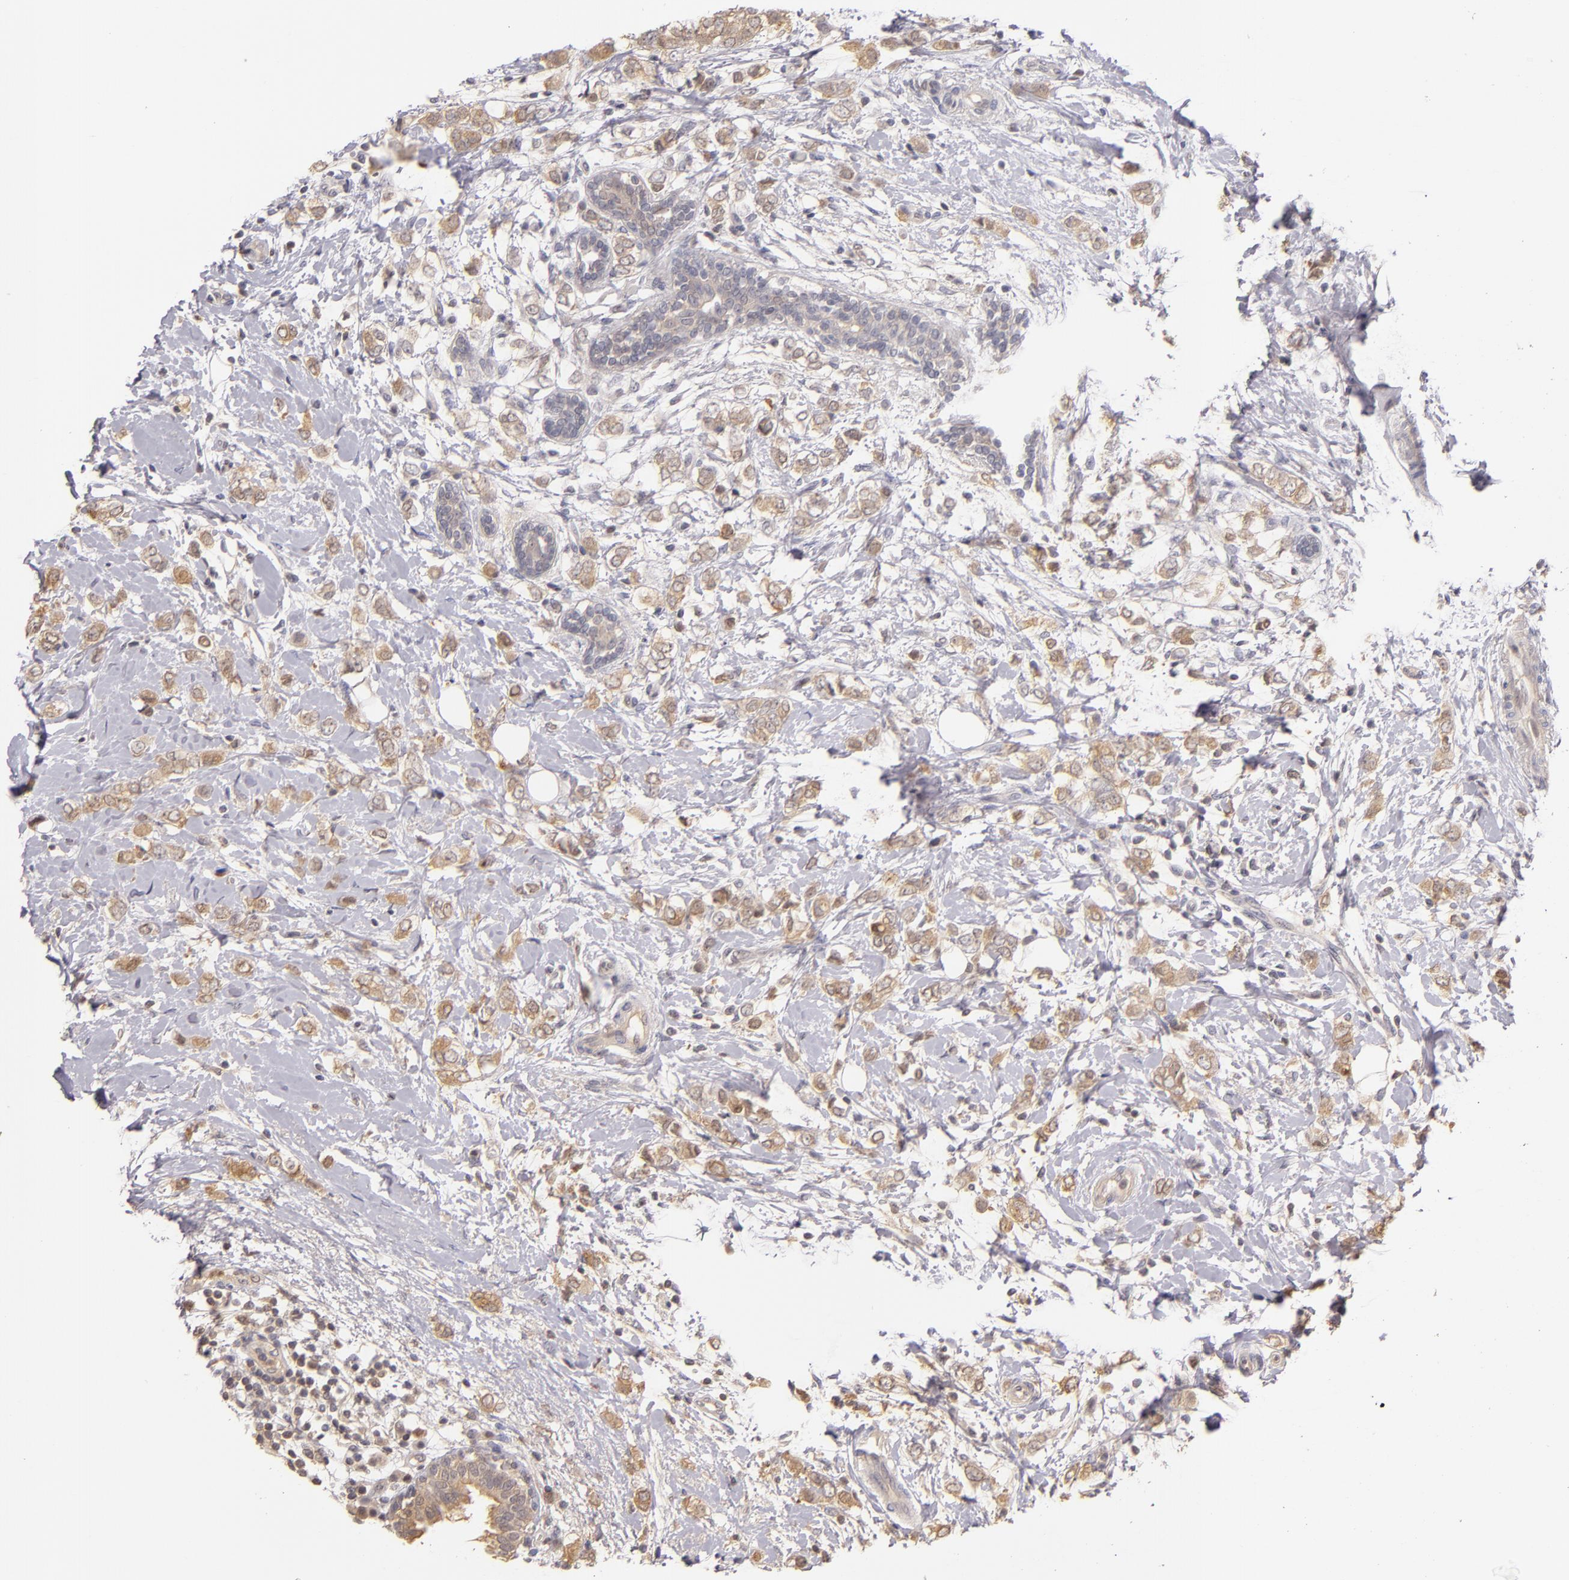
{"staining": {"intensity": "moderate", "quantity": ">75%", "location": "cytoplasmic/membranous"}, "tissue": "breast cancer", "cell_type": "Tumor cells", "image_type": "cancer", "snomed": [{"axis": "morphology", "description": "Normal tissue, NOS"}, {"axis": "morphology", "description": "Lobular carcinoma"}, {"axis": "topography", "description": "Breast"}], "caption": "Protein expression analysis of breast cancer exhibits moderate cytoplasmic/membranous expression in approximately >75% of tumor cells.", "gene": "LRG1", "patient": {"sex": "female", "age": 47}}